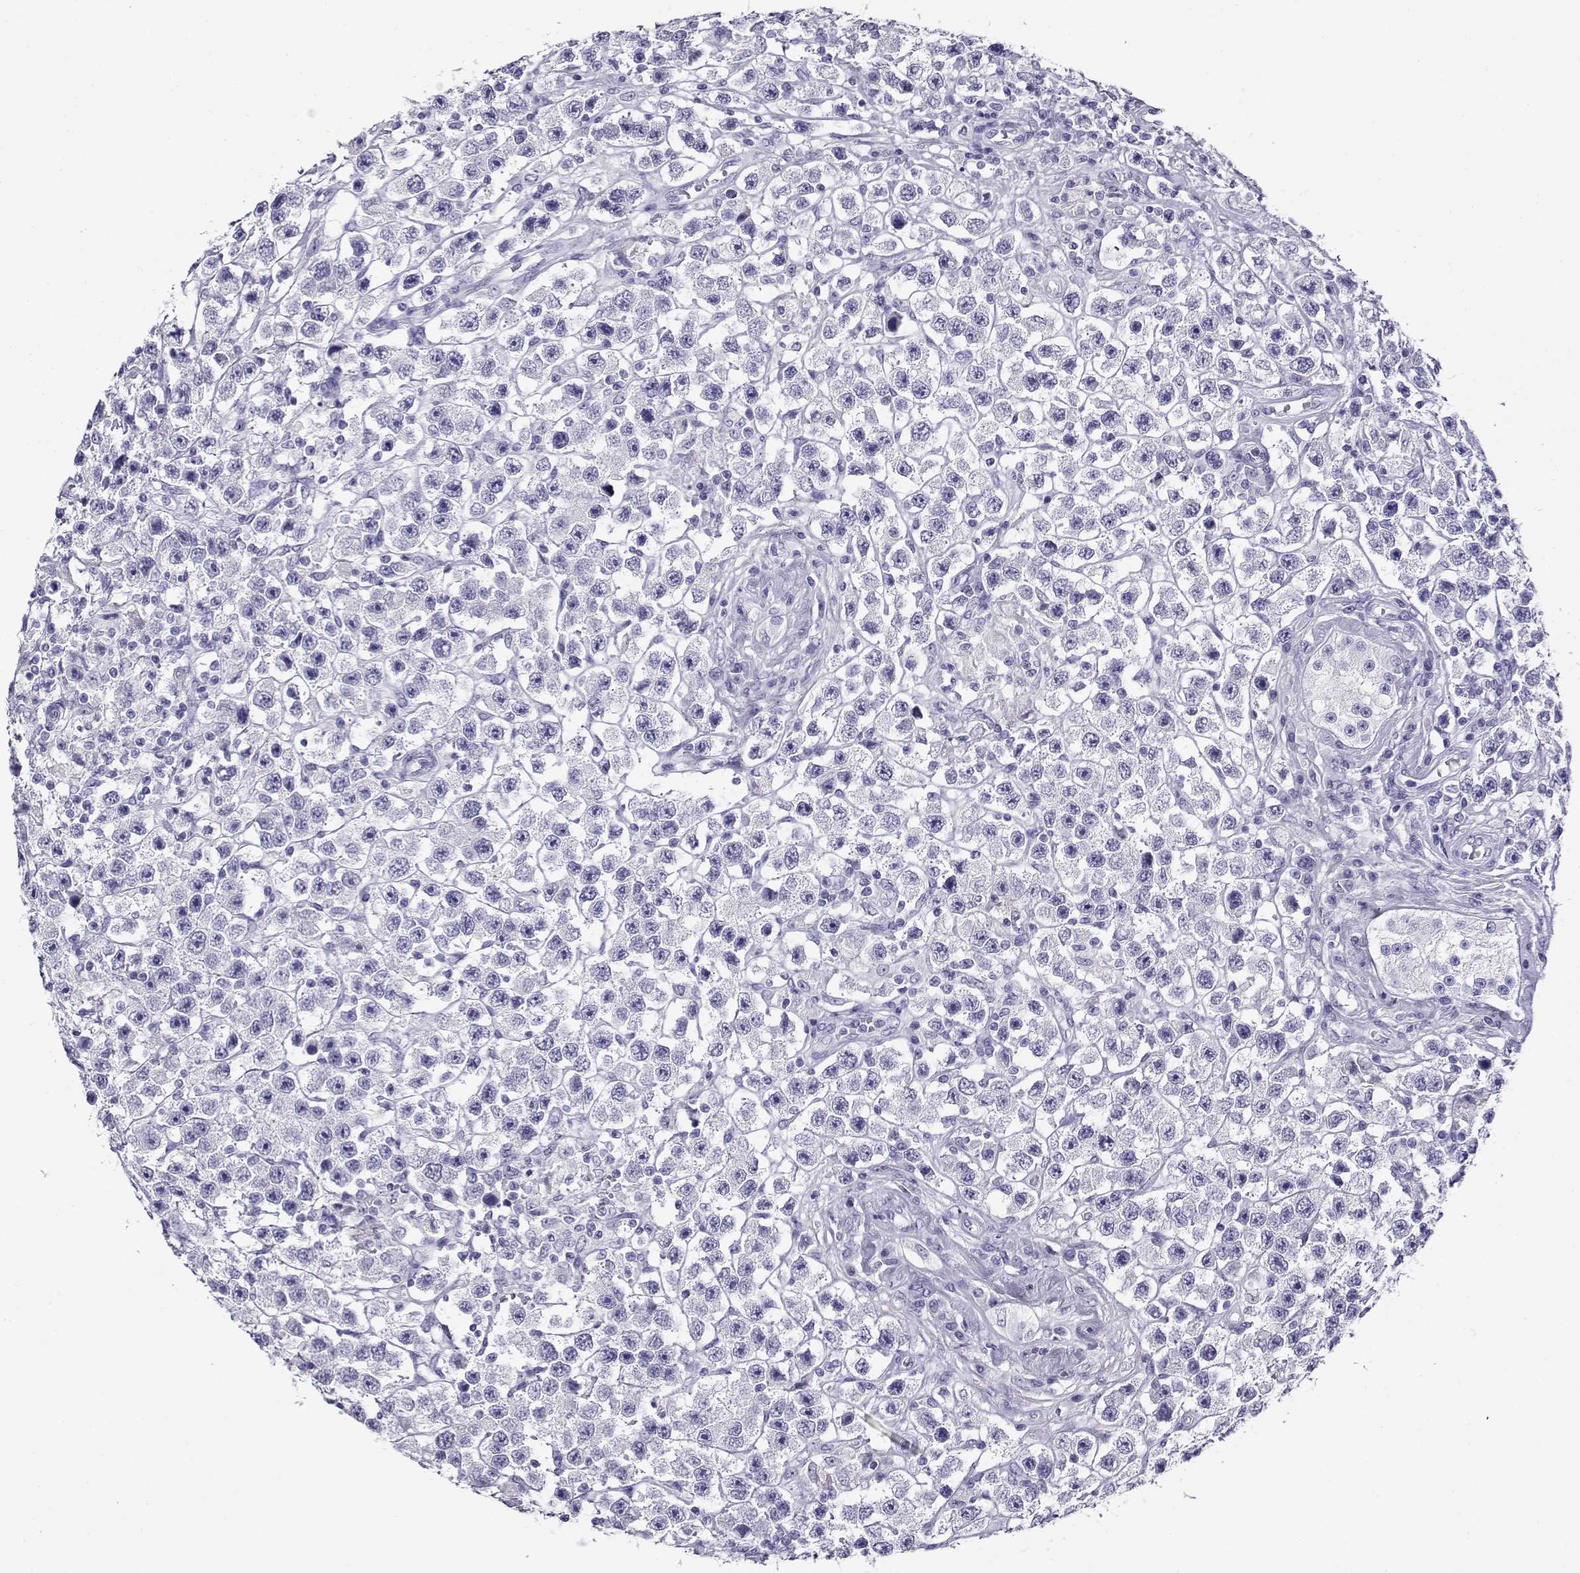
{"staining": {"intensity": "negative", "quantity": "none", "location": "none"}, "tissue": "testis cancer", "cell_type": "Tumor cells", "image_type": "cancer", "snomed": [{"axis": "morphology", "description": "Seminoma, NOS"}, {"axis": "topography", "description": "Testis"}], "caption": "The image exhibits no staining of tumor cells in testis cancer. (Brightfield microscopy of DAB immunohistochemistry (IHC) at high magnification).", "gene": "CABS1", "patient": {"sex": "male", "age": 45}}